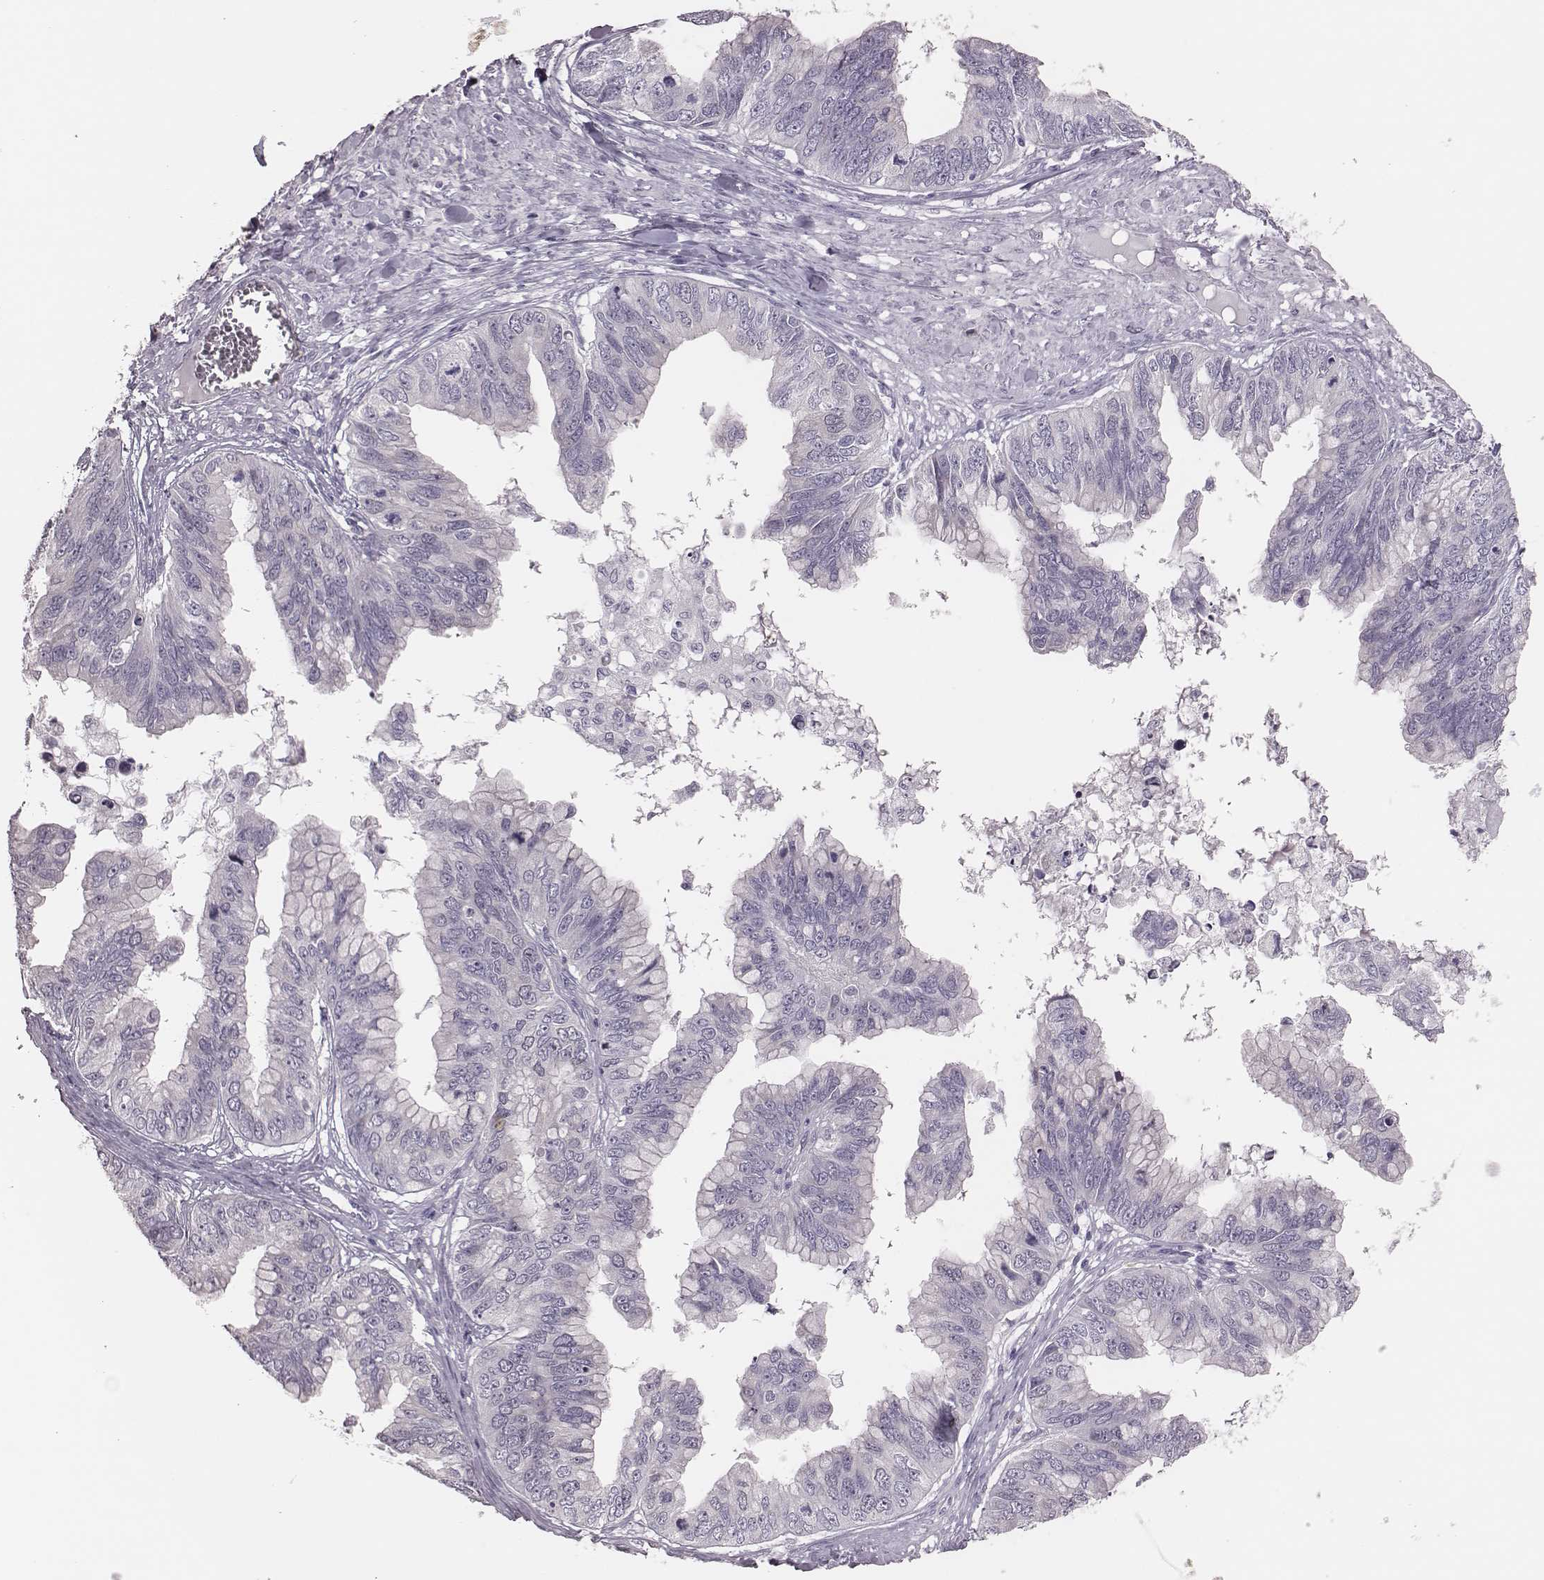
{"staining": {"intensity": "negative", "quantity": "none", "location": "none"}, "tissue": "ovarian cancer", "cell_type": "Tumor cells", "image_type": "cancer", "snomed": [{"axis": "morphology", "description": "Cystadenocarcinoma, mucinous, NOS"}, {"axis": "topography", "description": "Ovary"}], "caption": "Protein analysis of ovarian mucinous cystadenocarcinoma demonstrates no significant staining in tumor cells.", "gene": "PBK", "patient": {"sex": "female", "age": 76}}